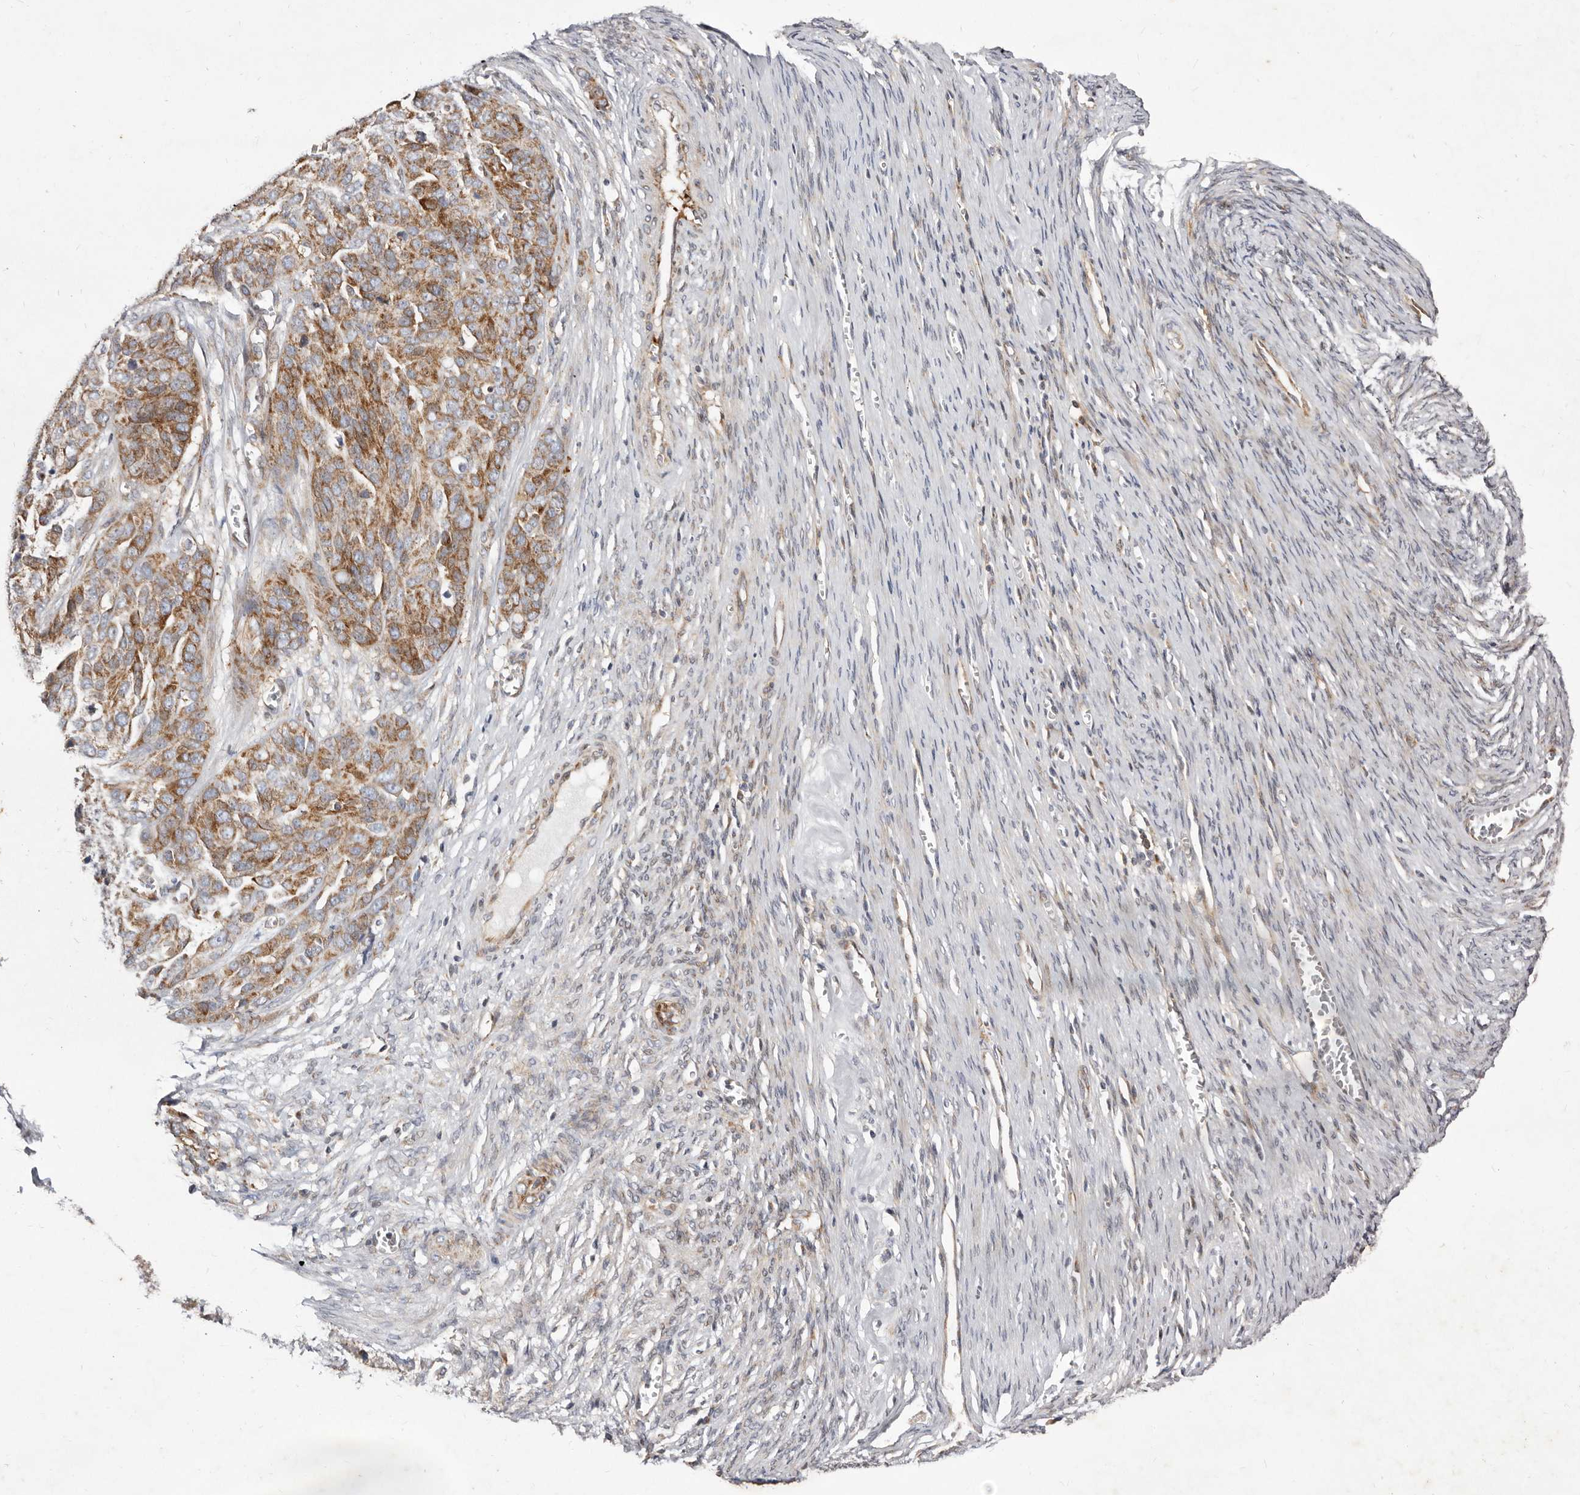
{"staining": {"intensity": "moderate", "quantity": ">75%", "location": "cytoplasmic/membranous"}, "tissue": "ovarian cancer", "cell_type": "Tumor cells", "image_type": "cancer", "snomed": [{"axis": "morphology", "description": "Cystadenocarcinoma, serous, NOS"}, {"axis": "topography", "description": "Ovary"}], "caption": "Immunohistochemistry (IHC) image of human ovarian cancer (serous cystadenocarcinoma) stained for a protein (brown), which exhibits medium levels of moderate cytoplasmic/membranous expression in approximately >75% of tumor cells.", "gene": "TIMM17B", "patient": {"sex": "female", "age": 44}}